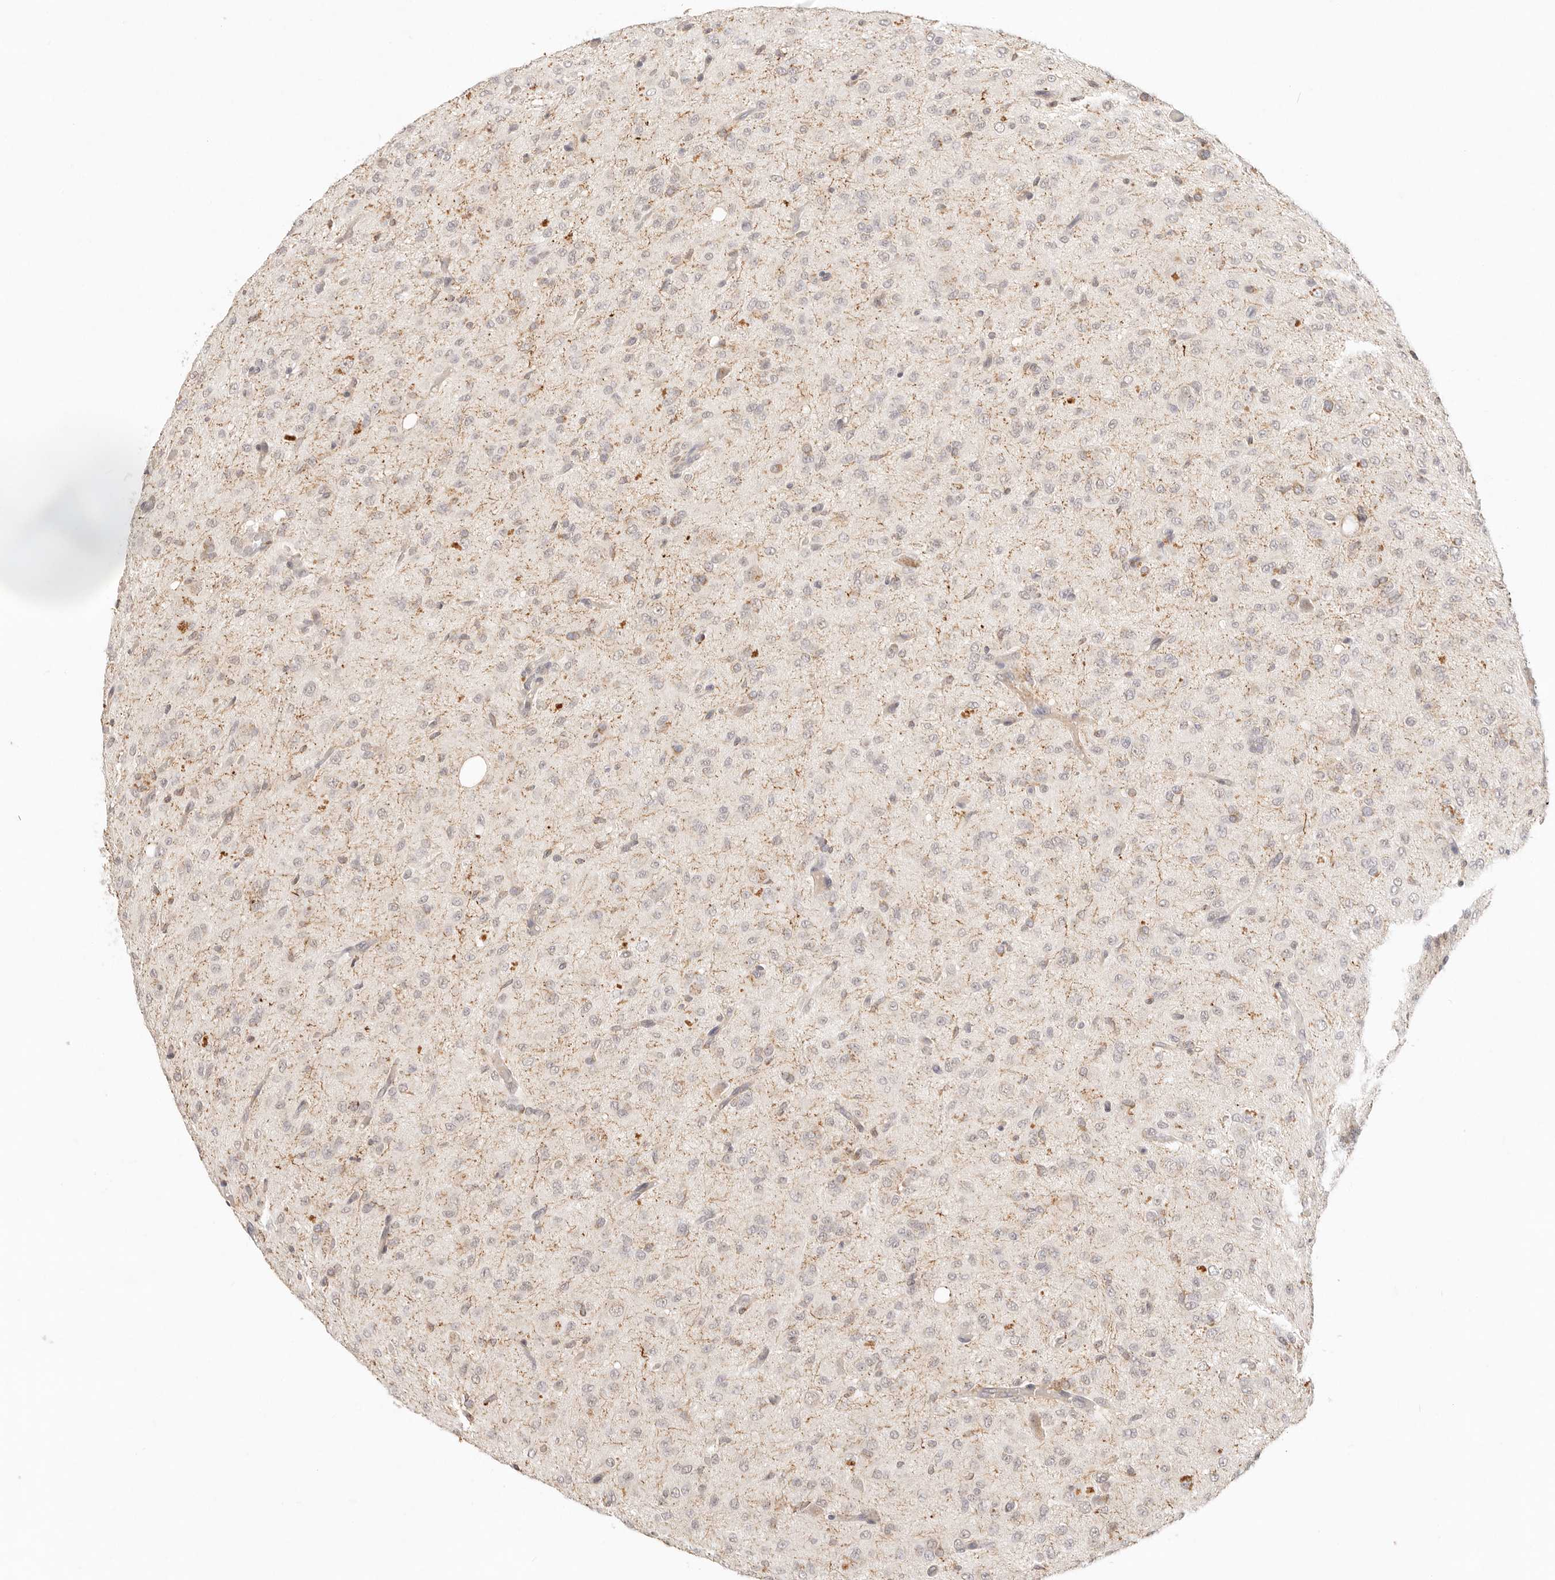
{"staining": {"intensity": "negative", "quantity": "none", "location": "none"}, "tissue": "glioma", "cell_type": "Tumor cells", "image_type": "cancer", "snomed": [{"axis": "morphology", "description": "Glioma, malignant, High grade"}, {"axis": "topography", "description": "Brain"}], "caption": "Tumor cells are negative for brown protein staining in malignant glioma (high-grade).", "gene": "GPR156", "patient": {"sex": "female", "age": 59}}